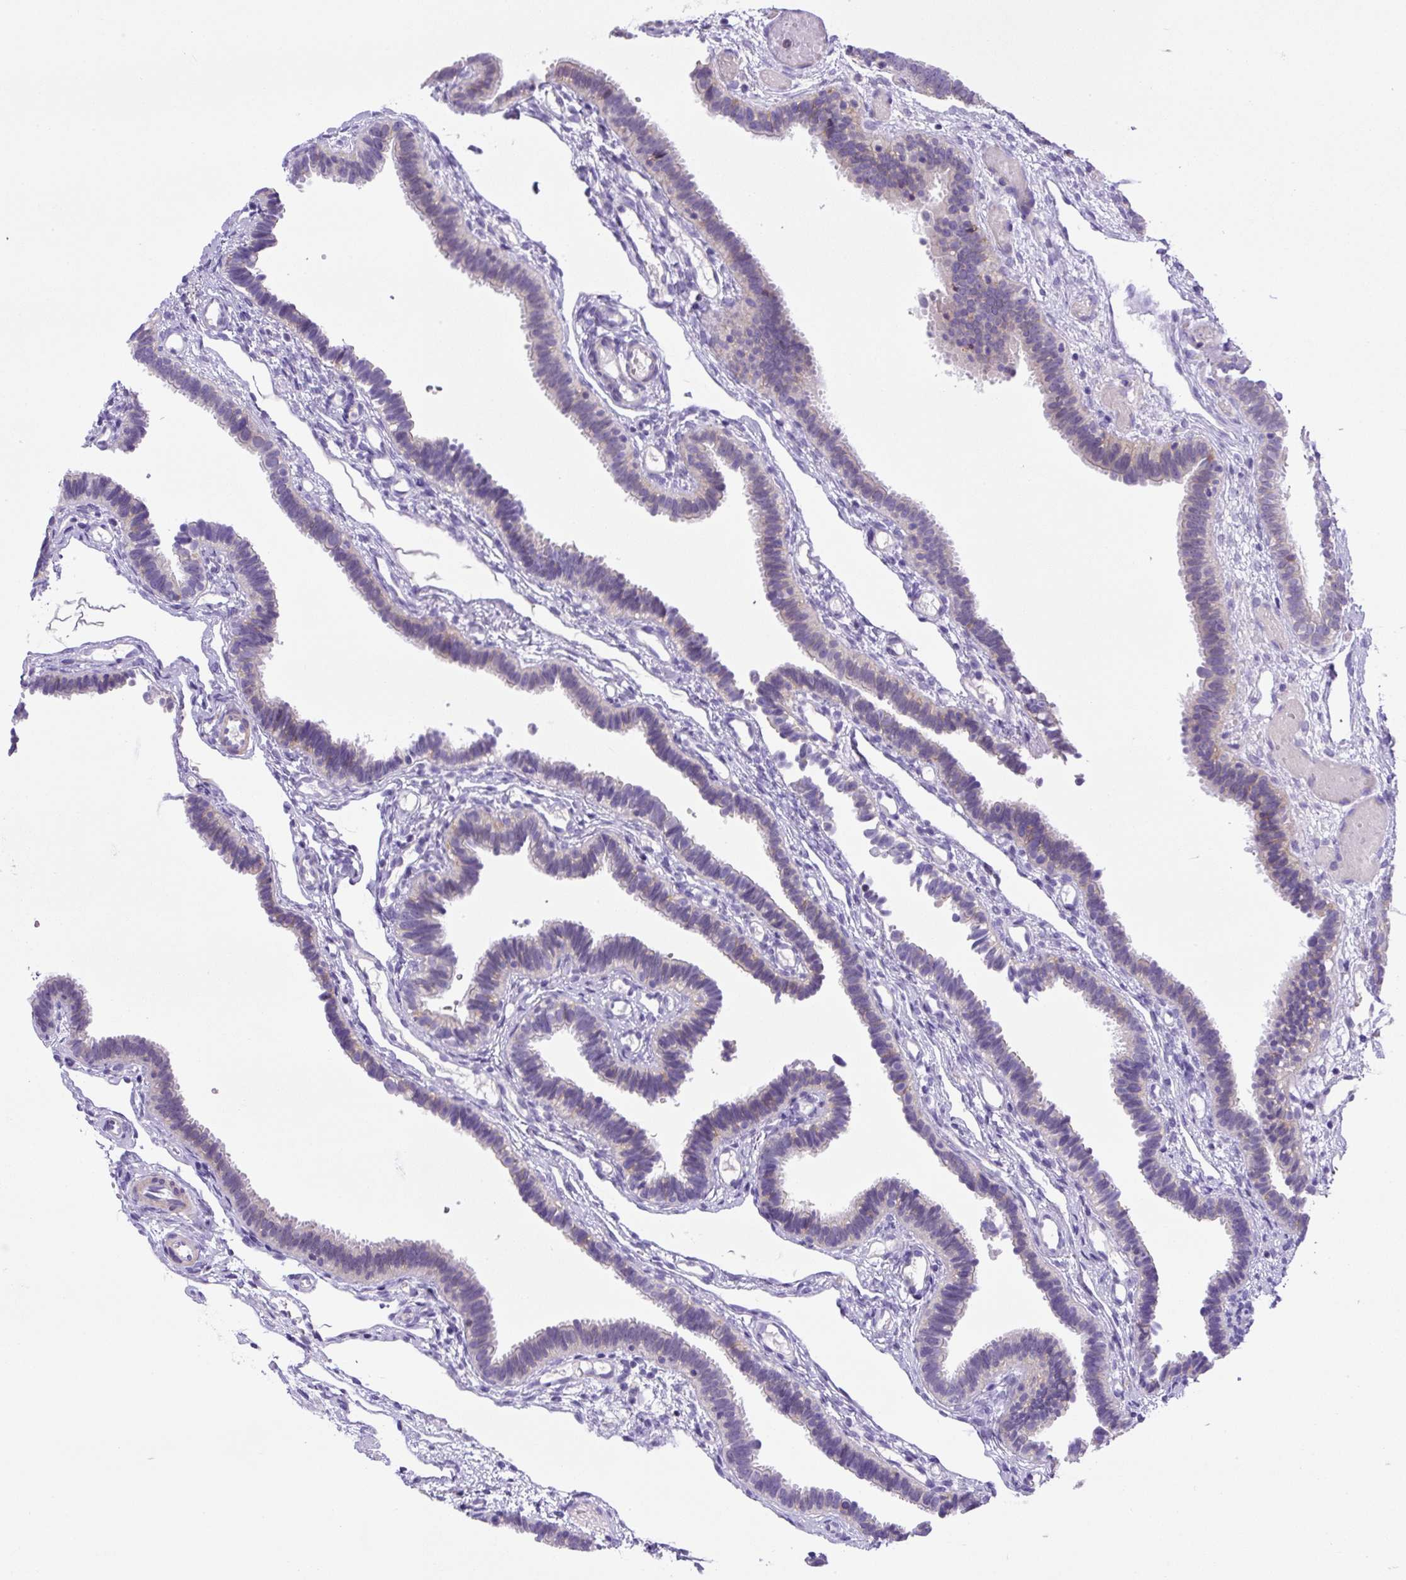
{"staining": {"intensity": "weak", "quantity": "<25%", "location": "cytoplasmic/membranous"}, "tissue": "fallopian tube", "cell_type": "Glandular cells", "image_type": "normal", "snomed": [{"axis": "morphology", "description": "Normal tissue, NOS"}, {"axis": "topography", "description": "Fallopian tube"}], "caption": "Fallopian tube stained for a protein using immunohistochemistry (IHC) exhibits no expression glandular cells.", "gene": "NPTN", "patient": {"sex": "female", "age": 37}}